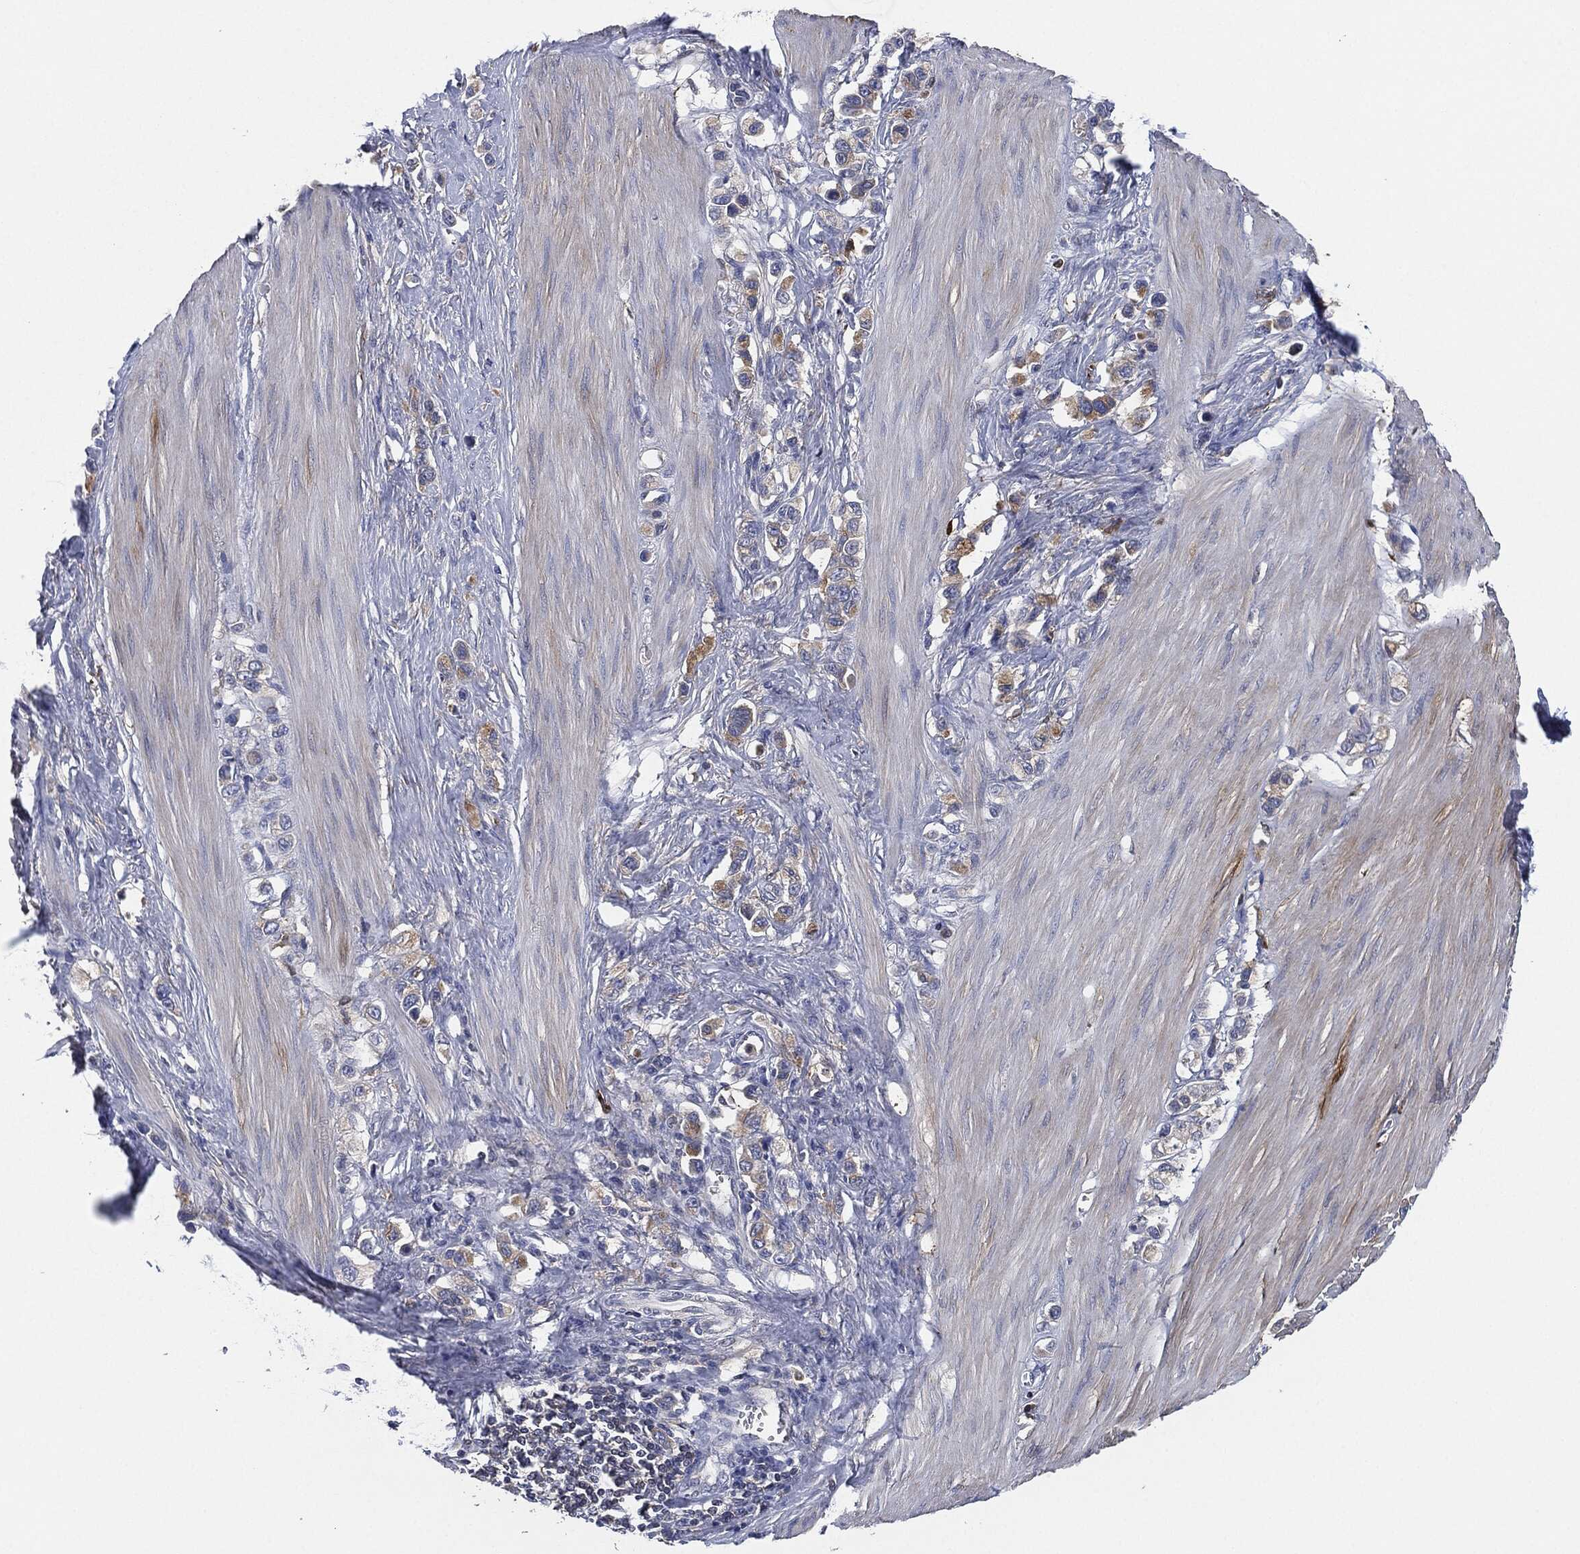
{"staining": {"intensity": "moderate", "quantity": "<25%", "location": "cytoplasmic/membranous"}, "tissue": "stomach cancer", "cell_type": "Tumor cells", "image_type": "cancer", "snomed": [{"axis": "morphology", "description": "Normal tissue, NOS"}, {"axis": "morphology", "description": "Adenocarcinoma, NOS"}, {"axis": "morphology", "description": "Adenocarcinoma, High grade"}, {"axis": "topography", "description": "Stomach, upper"}, {"axis": "topography", "description": "Stomach"}], "caption": "Approximately <25% of tumor cells in human stomach cancer (high-grade adenocarcinoma) exhibit moderate cytoplasmic/membranous protein positivity as visualized by brown immunohistochemical staining.", "gene": "TMEM11", "patient": {"sex": "female", "age": 65}}